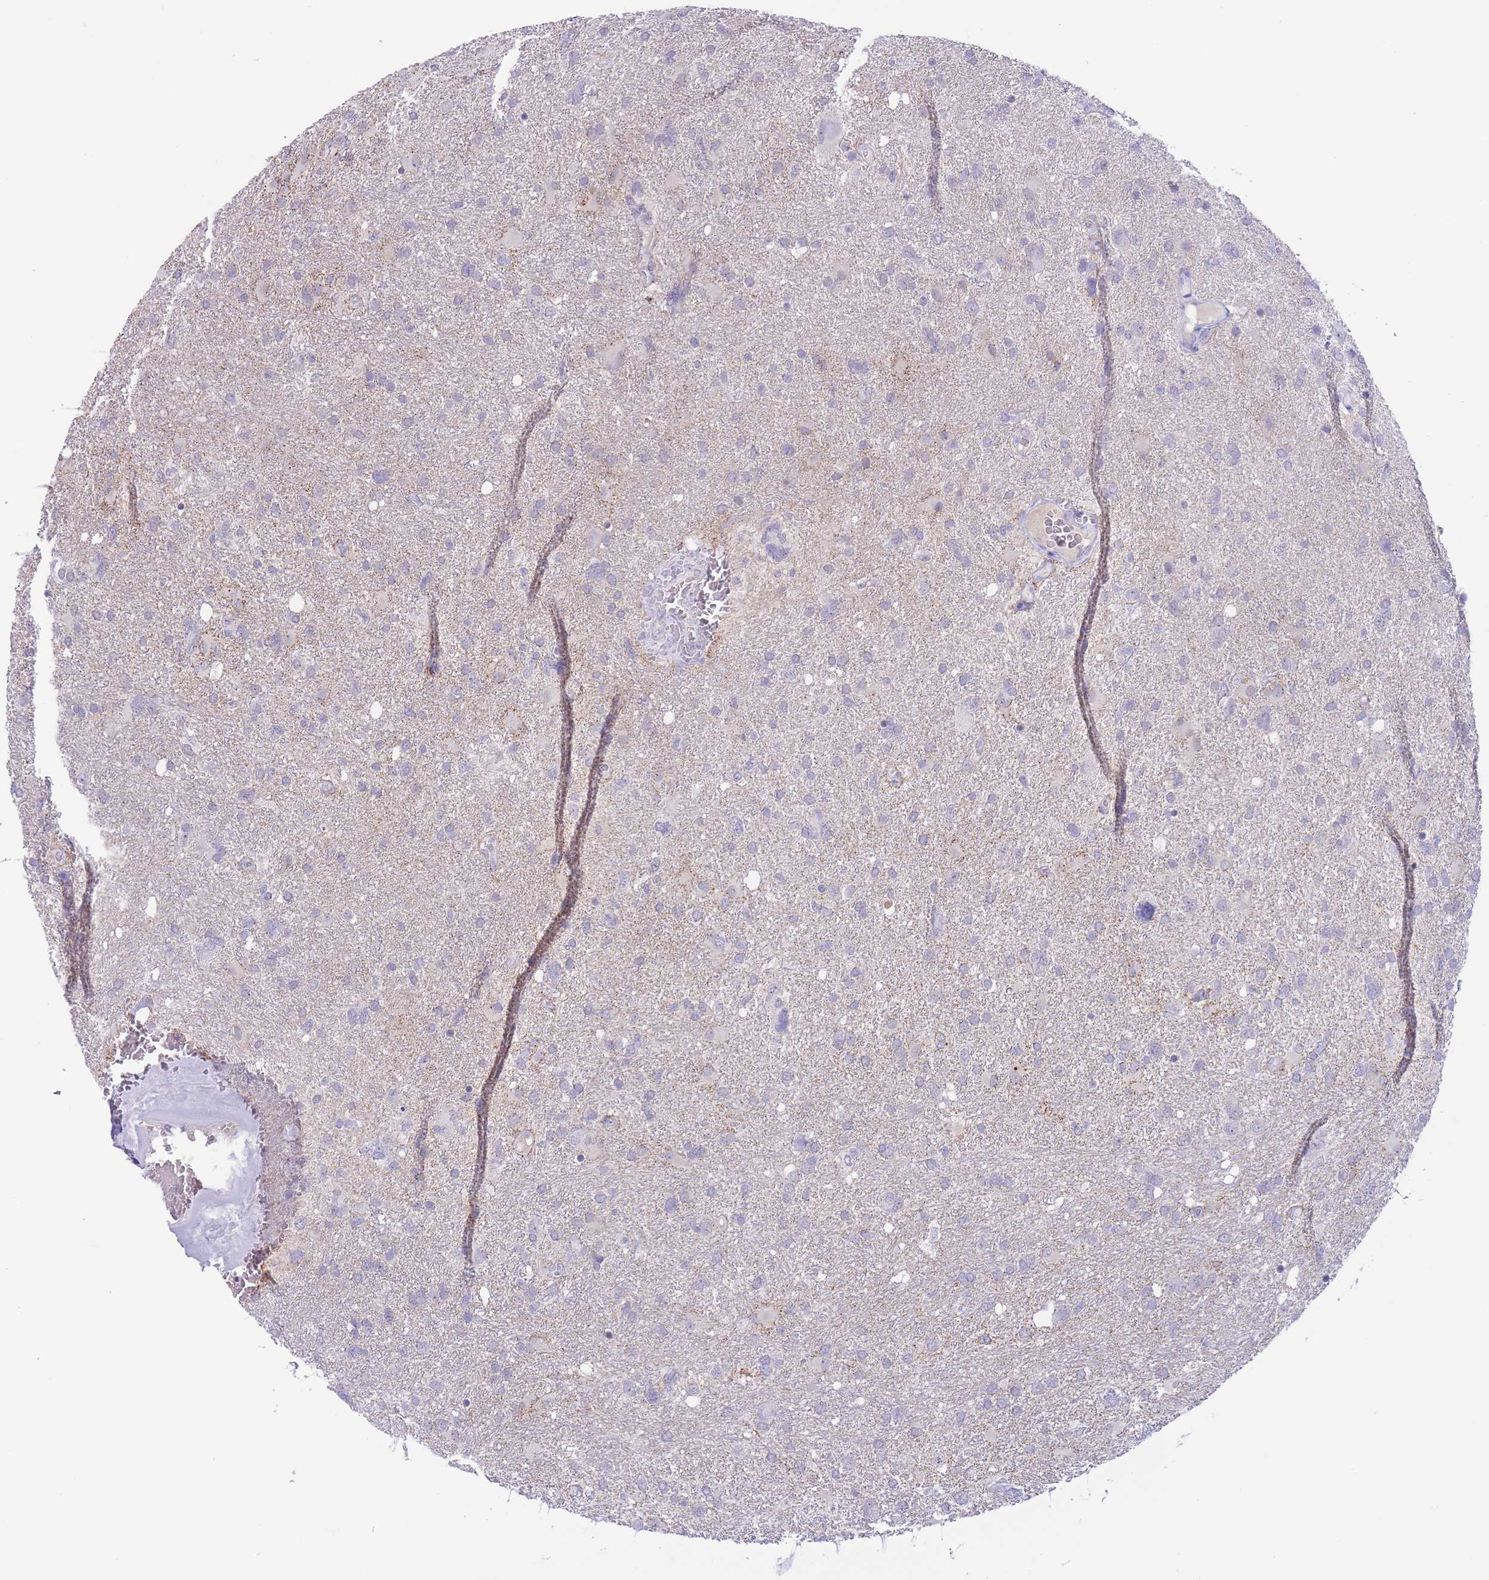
{"staining": {"intensity": "negative", "quantity": "none", "location": "none"}, "tissue": "glioma", "cell_type": "Tumor cells", "image_type": "cancer", "snomed": [{"axis": "morphology", "description": "Glioma, malignant, High grade"}, {"axis": "topography", "description": "Brain"}], "caption": "Image shows no significant protein positivity in tumor cells of glioma.", "gene": "ASAP3", "patient": {"sex": "male", "age": 61}}